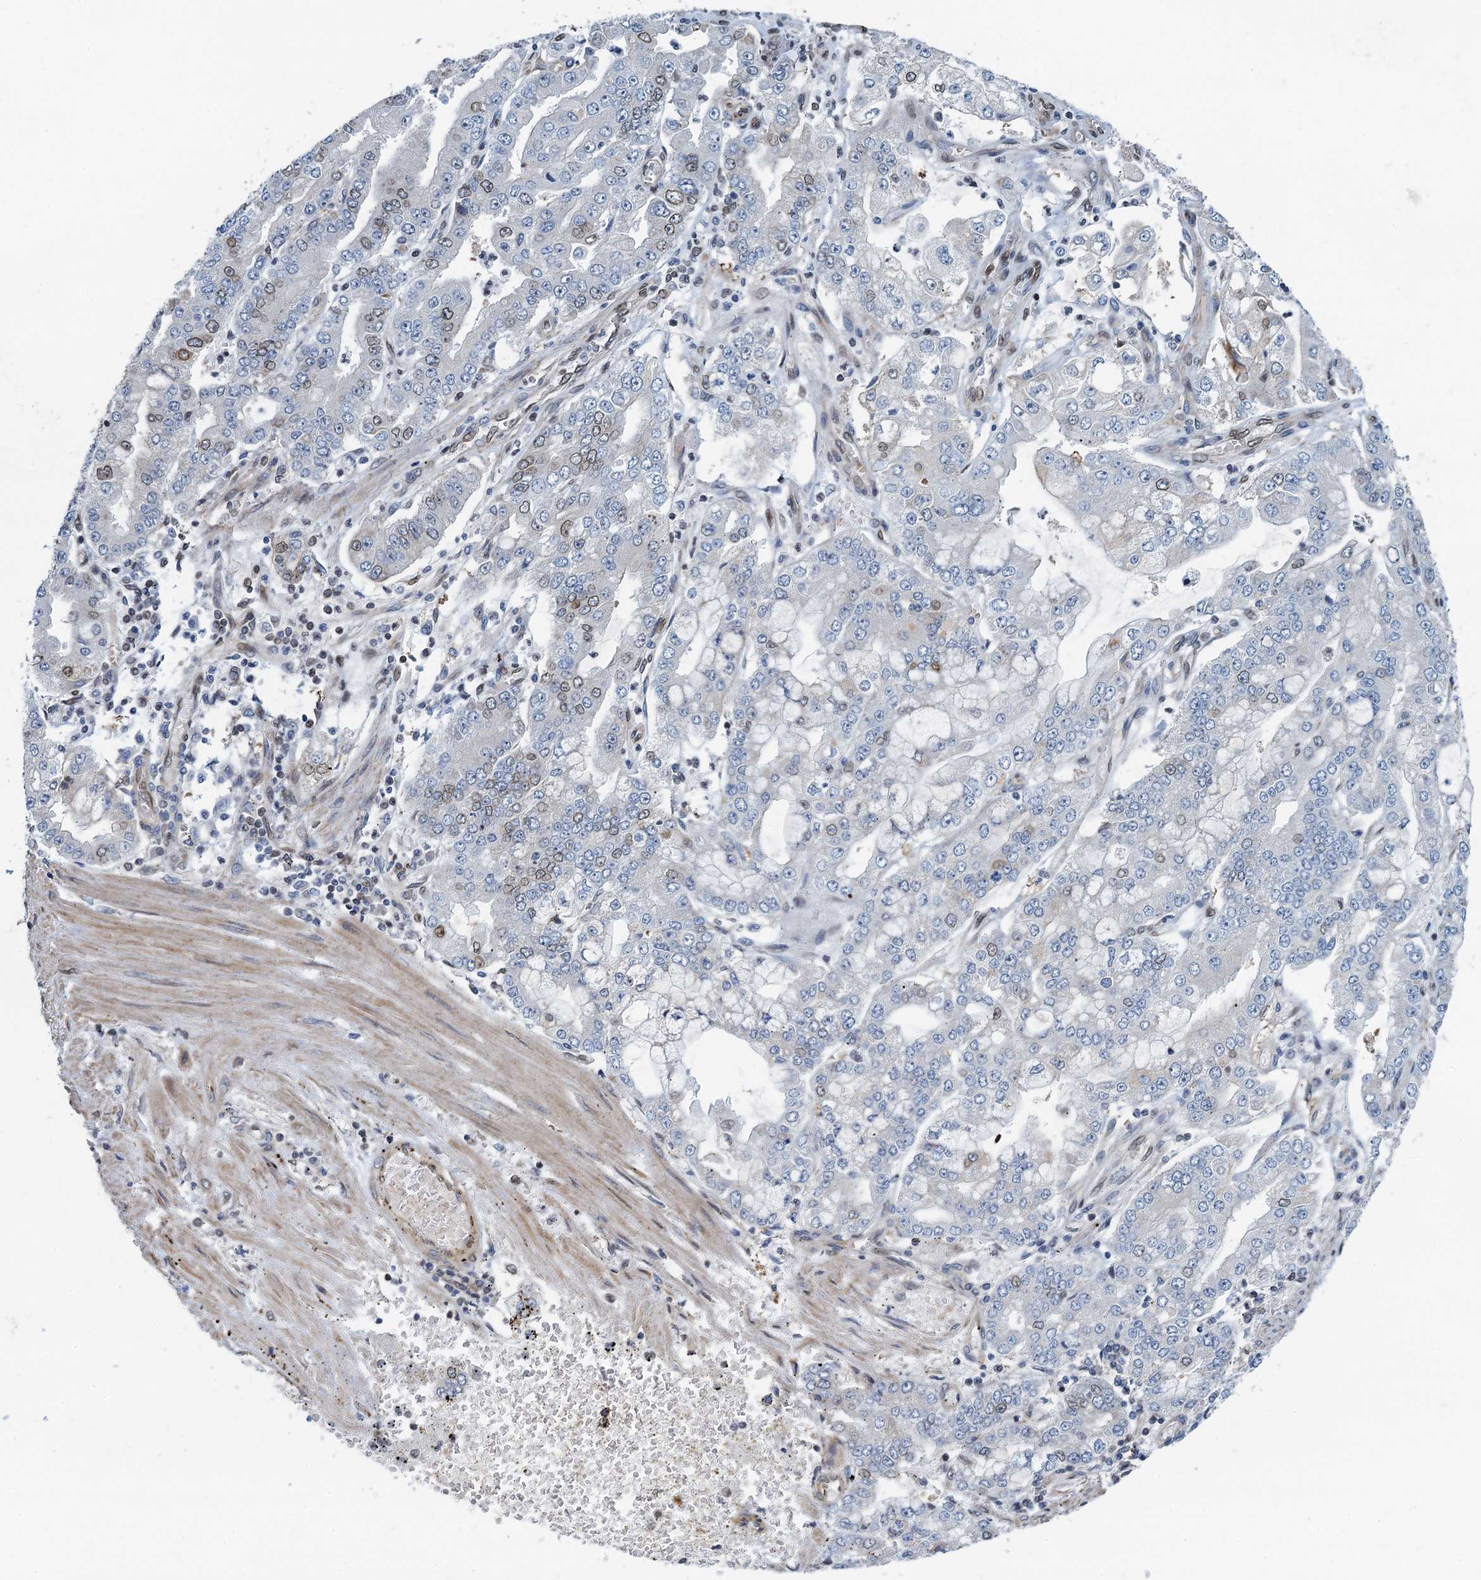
{"staining": {"intensity": "weak", "quantity": "<25%", "location": "cytoplasmic/membranous,nuclear"}, "tissue": "stomach cancer", "cell_type": "Tumor cells", "image_type": "cancer", "snomed": [{"axis": "morphology", "description": "Adenocarcinoma, NOS"}, {"axis": "topography", "description": "Stomach"}], "caption": "Immunohistochemical staining of stomach adenocarcinoma exhibits no significant positivity in tumor cells.", "gene": "CCDC34", "patient": {"sex": "male", "age": 76}}